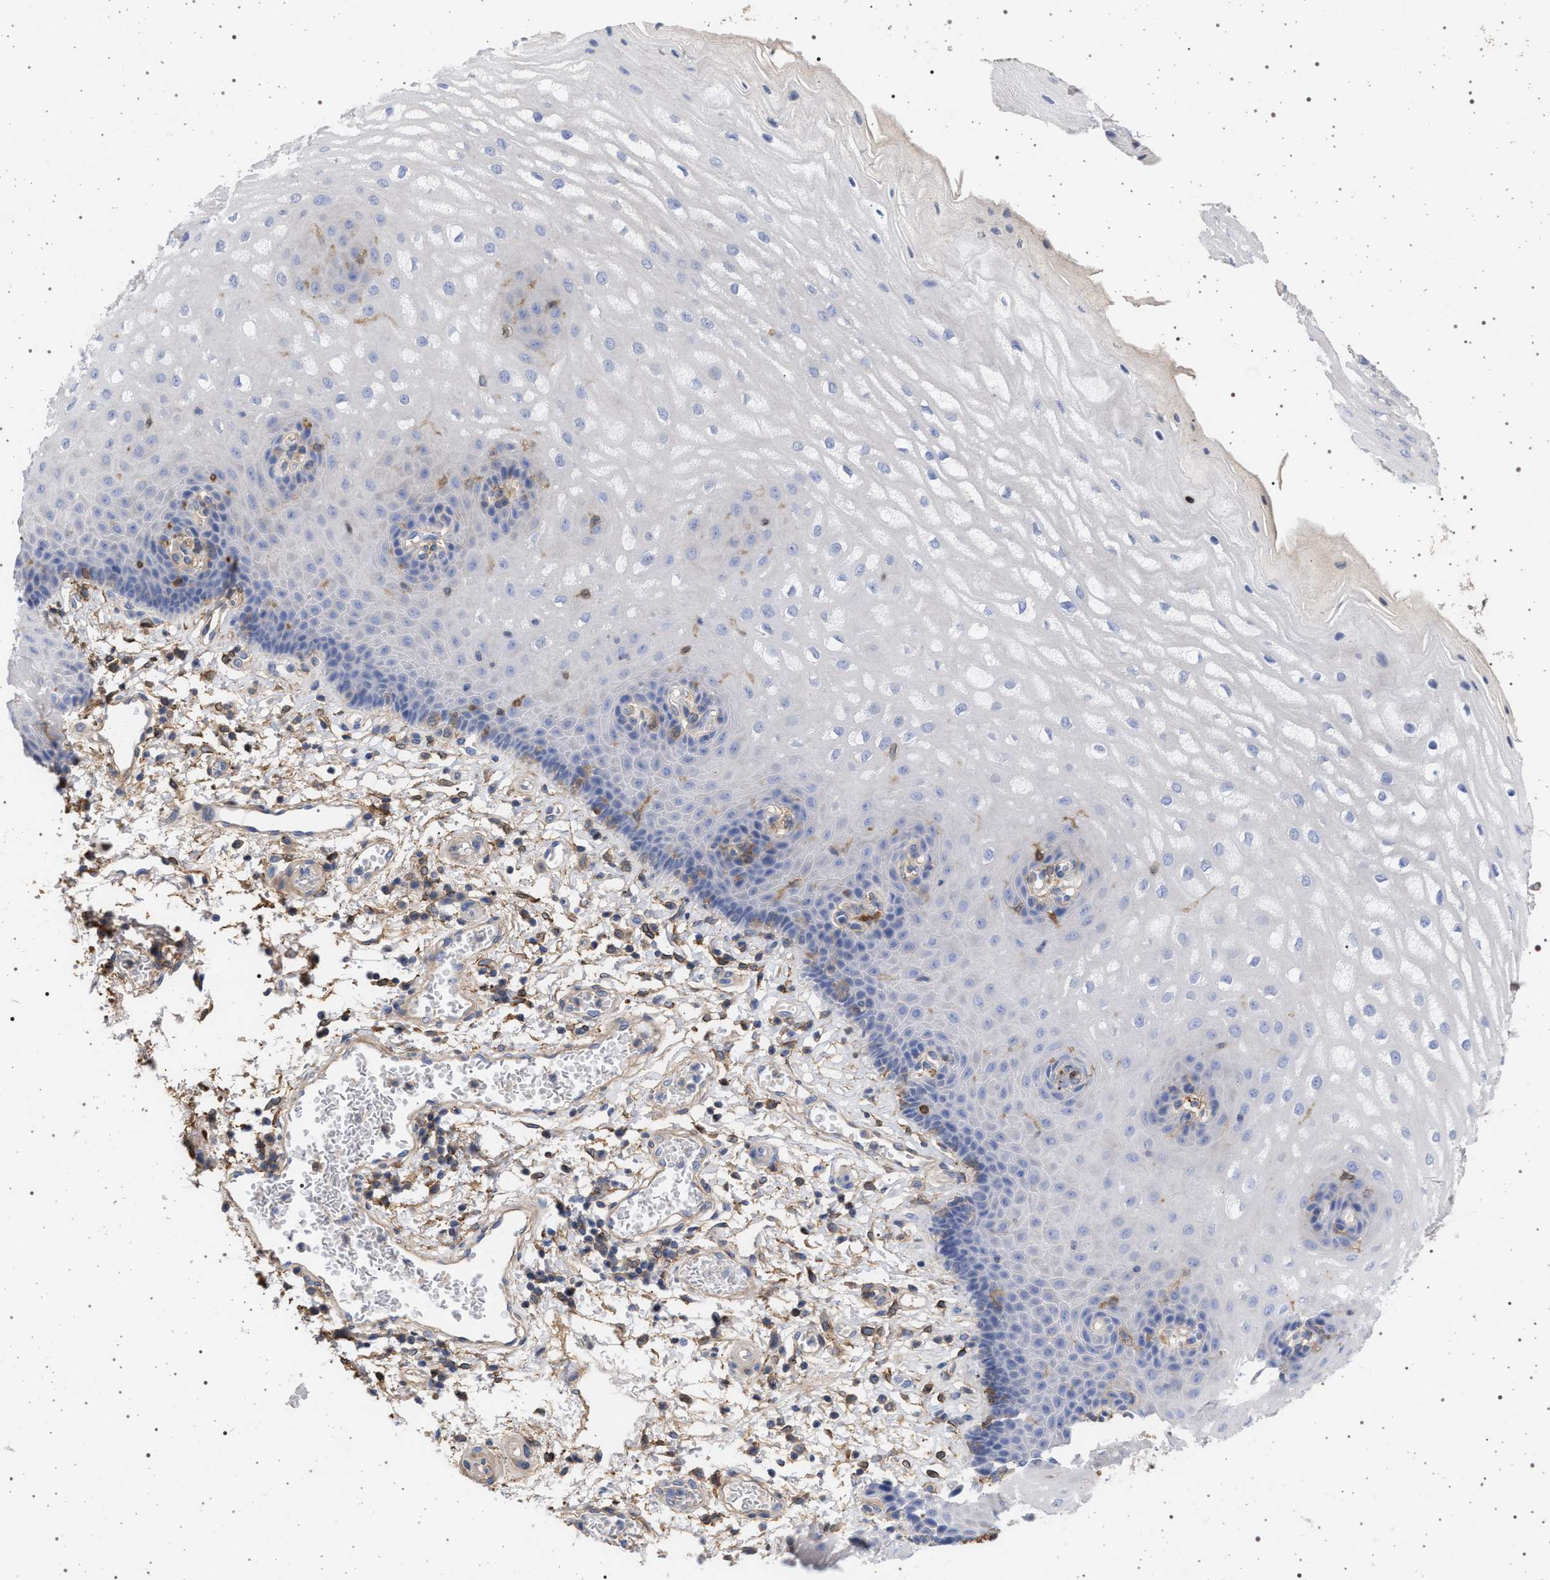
{"staining": {"intensity": "negative", "quantity": "none", "location": "none"}, "tissue": "esophagus", "cell_type": "Squamous epithelial cells", "image_type": "normal", "snomed": [{"axis": "morphology", "description": "Normal tissue, NOS"}, {"axis": "topography", "description": "Esophagus"}], "caption": "Protein analysis of unremarkable esophagus exhibits no significant staining in squamous epithelial cells.", "gene": "PLG", "patient": {"sex": "male", "age": 54}}